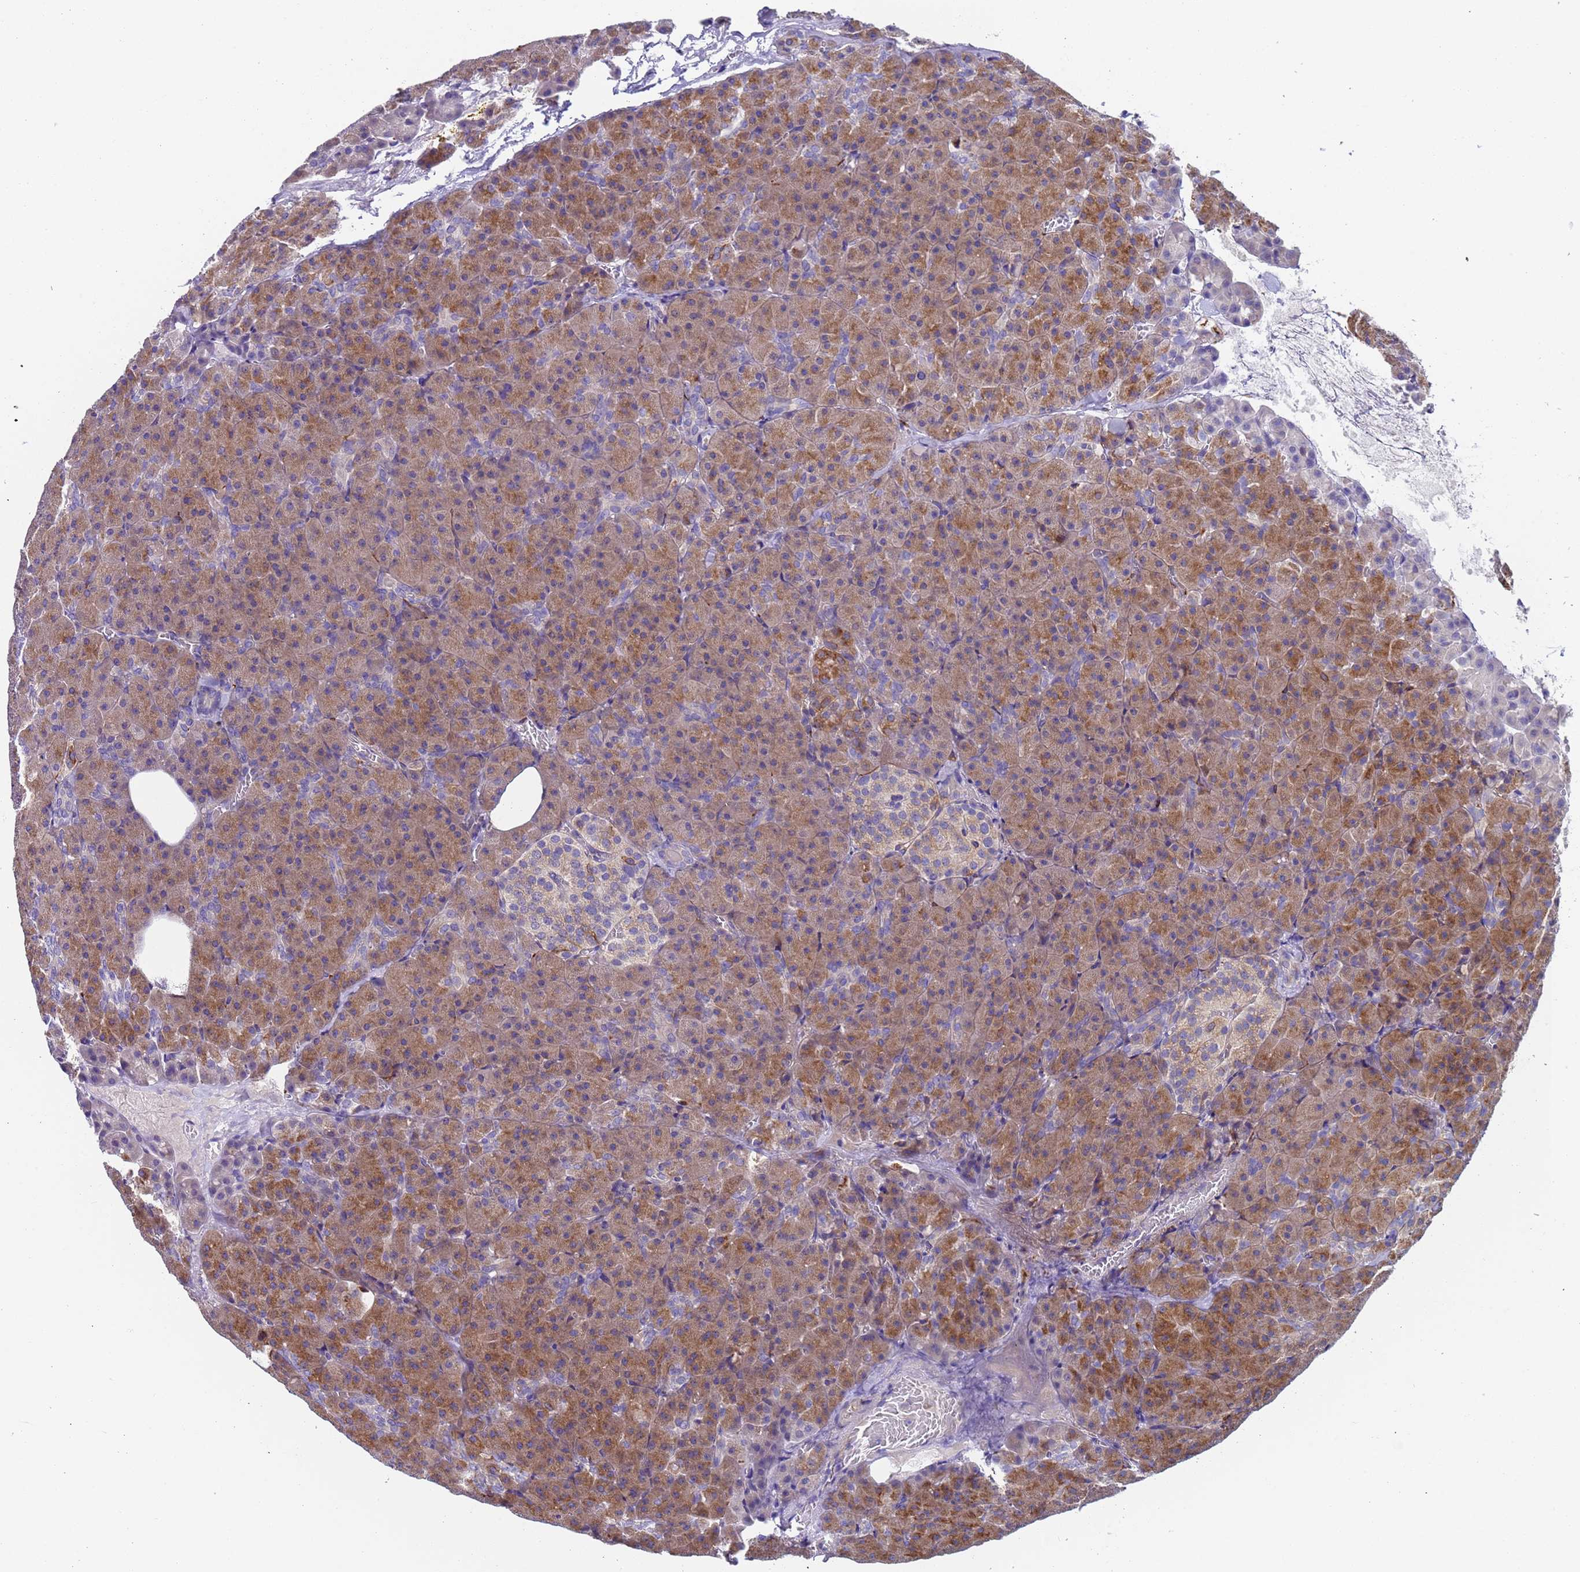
{"staining": {"intensity": "moderate", "quantity": "25%-75%", "location": "cytoplasmic/membranous,nuclear"}, "tissue": "pancreas", "cell_type": "Exocrine glandular cells", "image_type": "normal", "snomed": [{"axis": "morphology", "description": "Normal tissue, NOS"}, {"axis": "topography", "description": "Pancreas"}], "caption": "Immunohistochemical staining of normal human pancreas displays medium levels of moderate cytoplasmic/membranous,nuclear staining in about 25%-75% of exocrine glandular cells. Nuclei are stained in blue.", "gene": "PAQR7", "patient": {"sex": "female", "age": 74}}